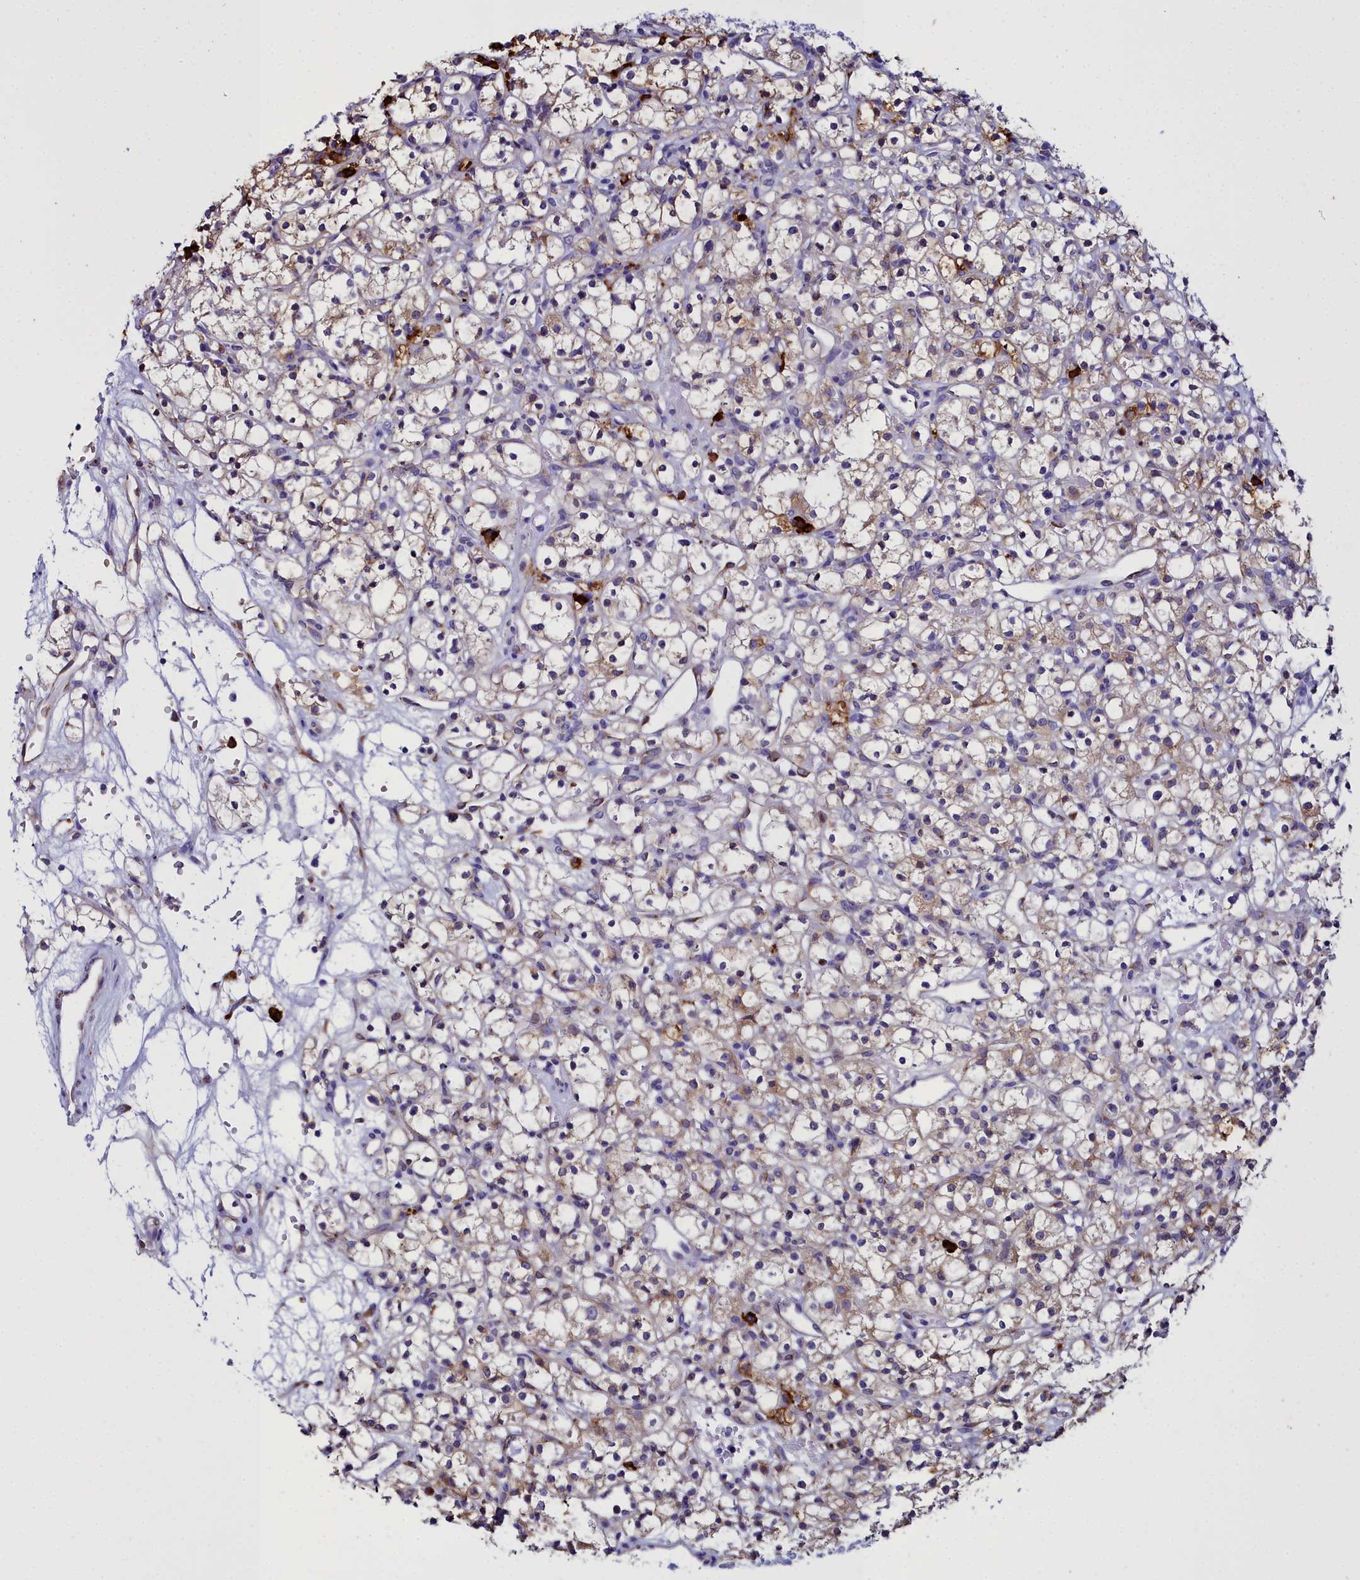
{"staining": {"intensity": "moderate", "quantity": "25%-75%", "location": "cytoplasmic/membranous"}, "tissue": "renal cancer", "cell_type": "Tumor cells", "image_type": "cancer", "snomed": [{"axis": "morphology", "description": "Adenocarcinoma, NOS"}, {"axis": "topography", "description": "Kidney"}], "caption": "Brown immunohistochemical staining in renal adenocarcinoma demonstrates moderate cytoplasmic/membranous positivity in about 25%-75% of tumor cells.", "gene": "TXNDC5", "patient": {"sex": "female", "age": 59}}